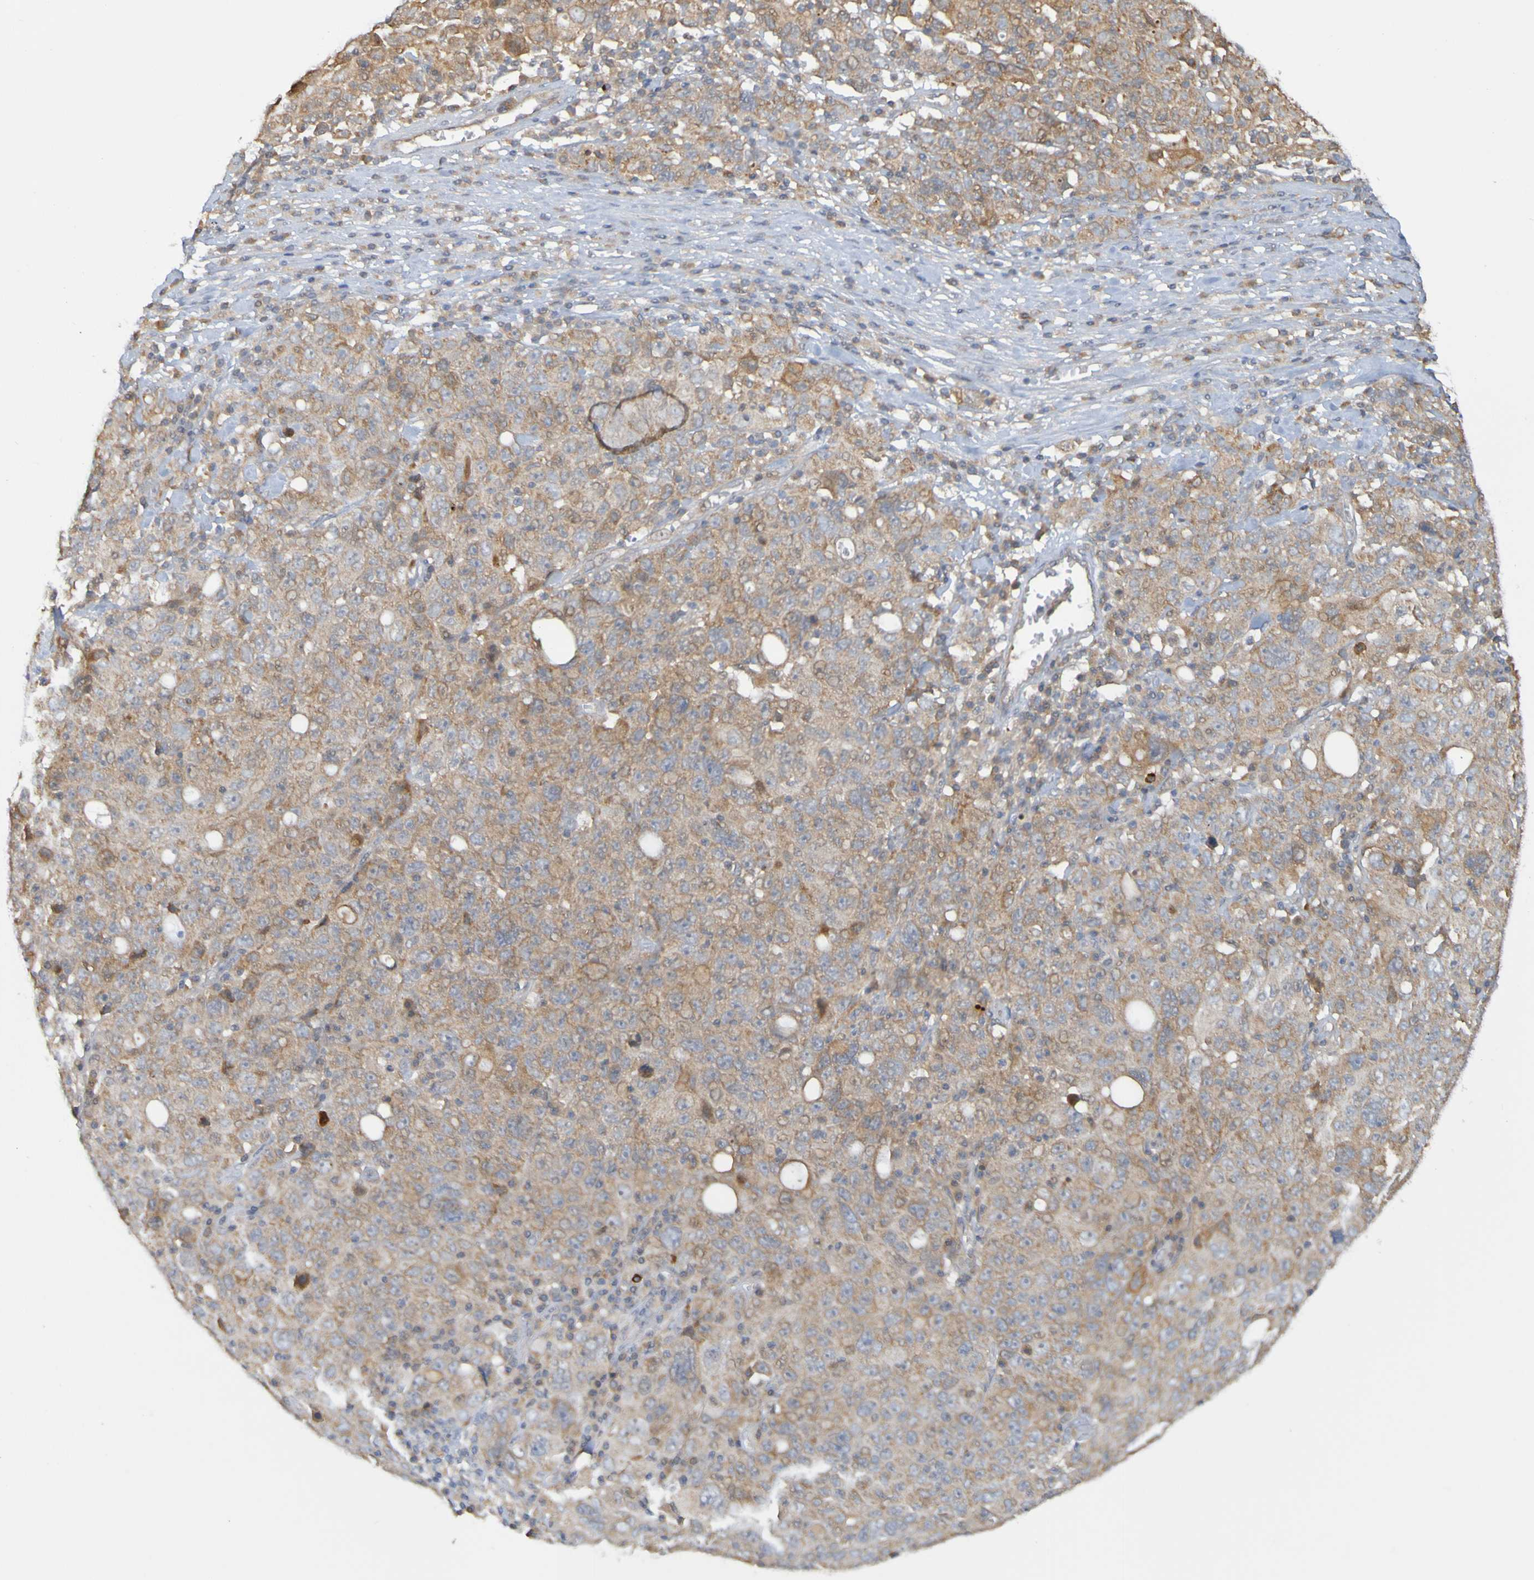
{"staining": {"intensity": "moderate", "quantity": ">75%", "location": "cytoplasmic/membranous"}, "tissue": "ovarian cancer", "cell_type": "Tumor cells", "image_type": "cancer", "snomed": [{"axis": "morphology", "description": "Carcinoma, endometroid"}, {"axis": "topography", "description": "Ovary"}], "caption": "A photomicrograph showing moderate cytoplasmic/membranous positivity in about >75% of tumor cells in ovarian endometroid carcinoma, as visualized by brown immunohistochemical staining.", "gene": "NAV2", "patient": {"sex": "female", "age": 62}}